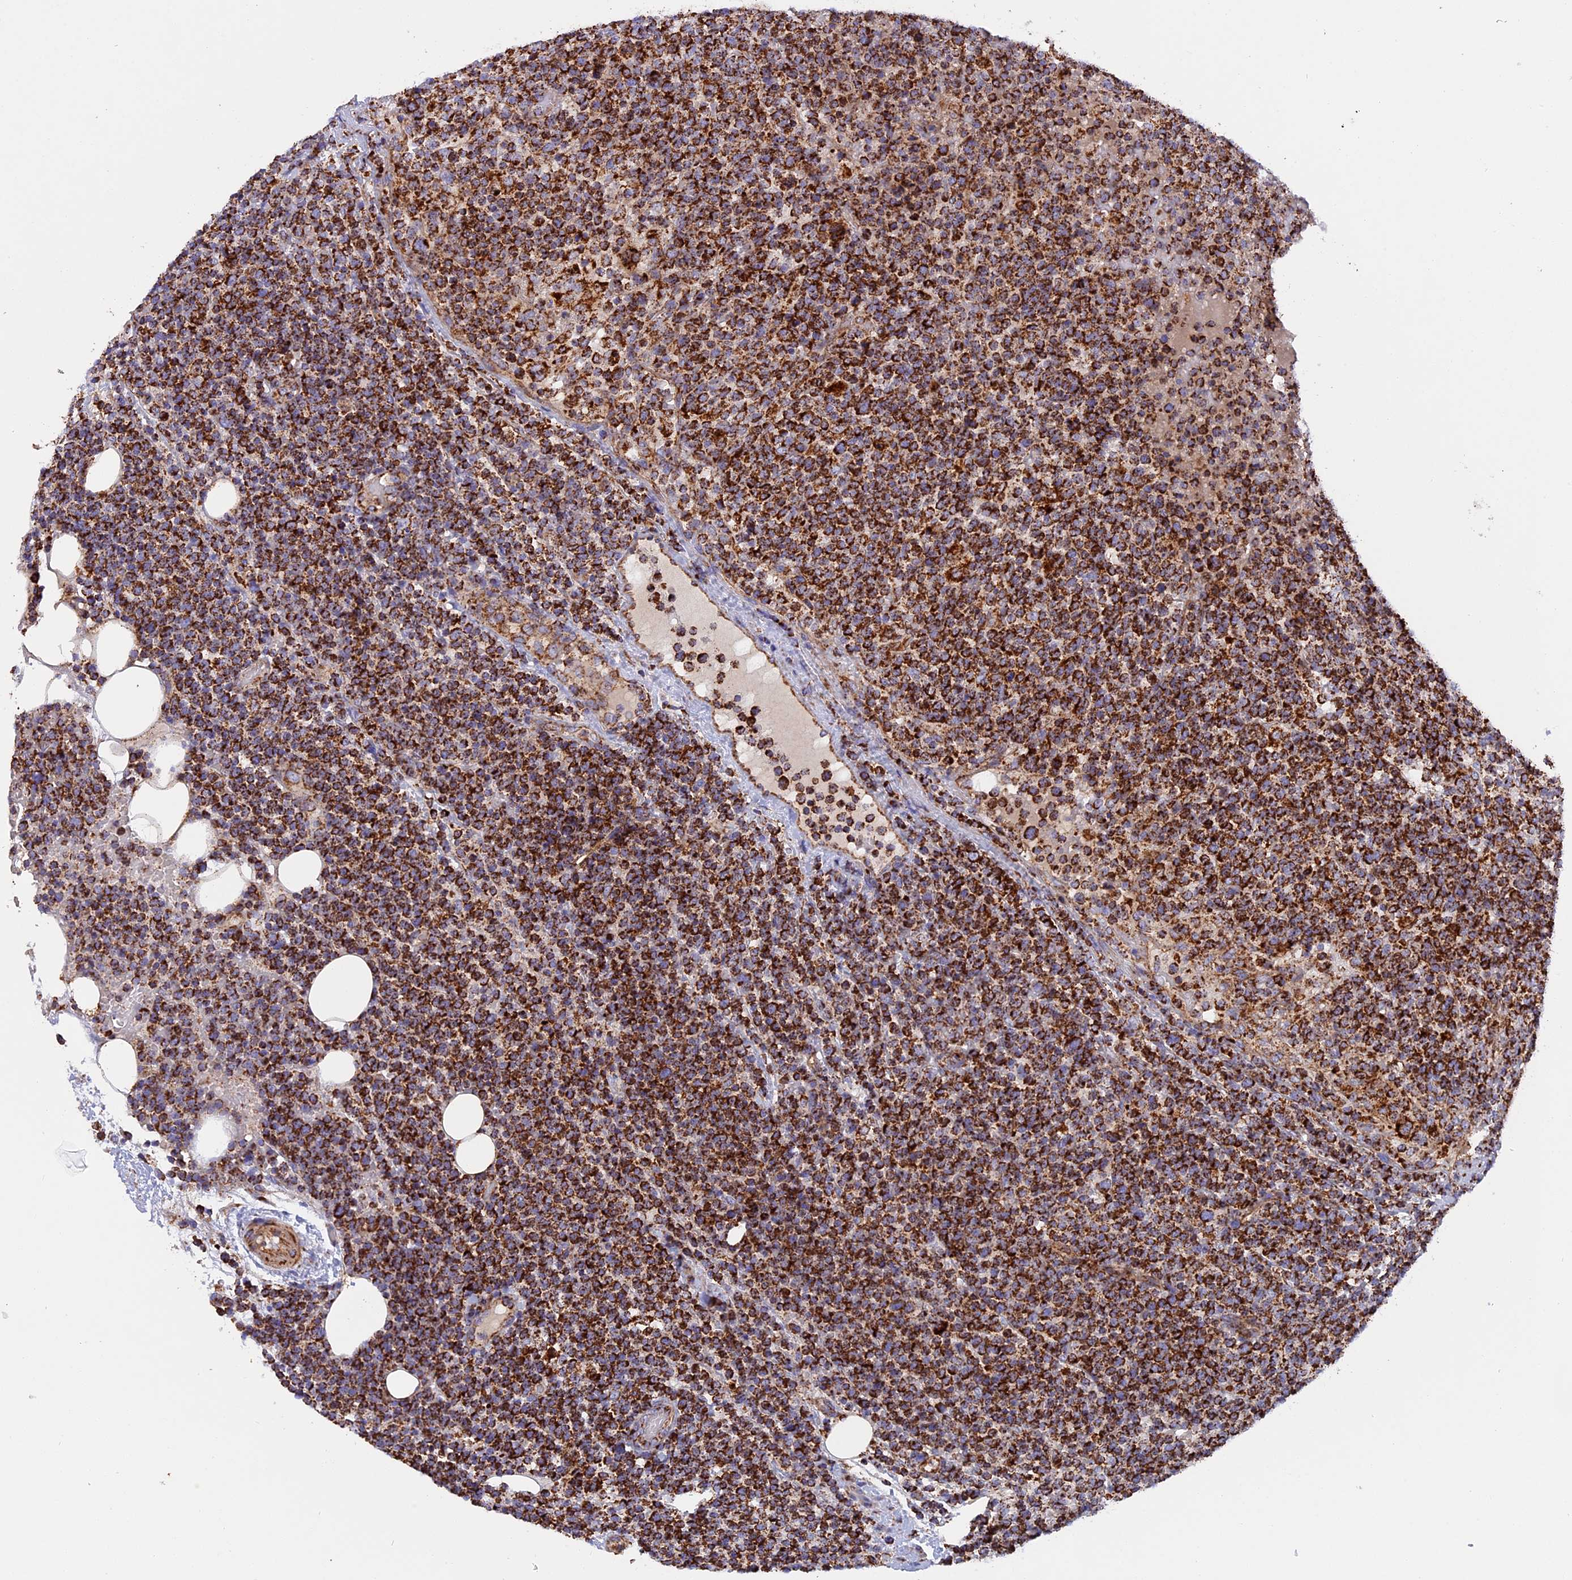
{"staining": {"intensity": "strong", "quantity": ">75%", "location": "cytoplasmic/membranous"}, "tissue": "lymphoma", "cell_type": "Tumor cells", "image_type": "cancer", "snomed": [{"axis": "morphology", "description": "Malignant lymphoma, non-Hodgkin's type, High grade"}, {"axis": "topography", "description": "Lymph node"}], "caption": "DAB (3,3'-diaminobenzidine) immunohistochemical staining of lymphoma displays strong cytoplasmic/membranous protein staining in about >75% of tumor cells.", "gene": "UQCRB", "patient": {"sex": "male", "age": 61}}